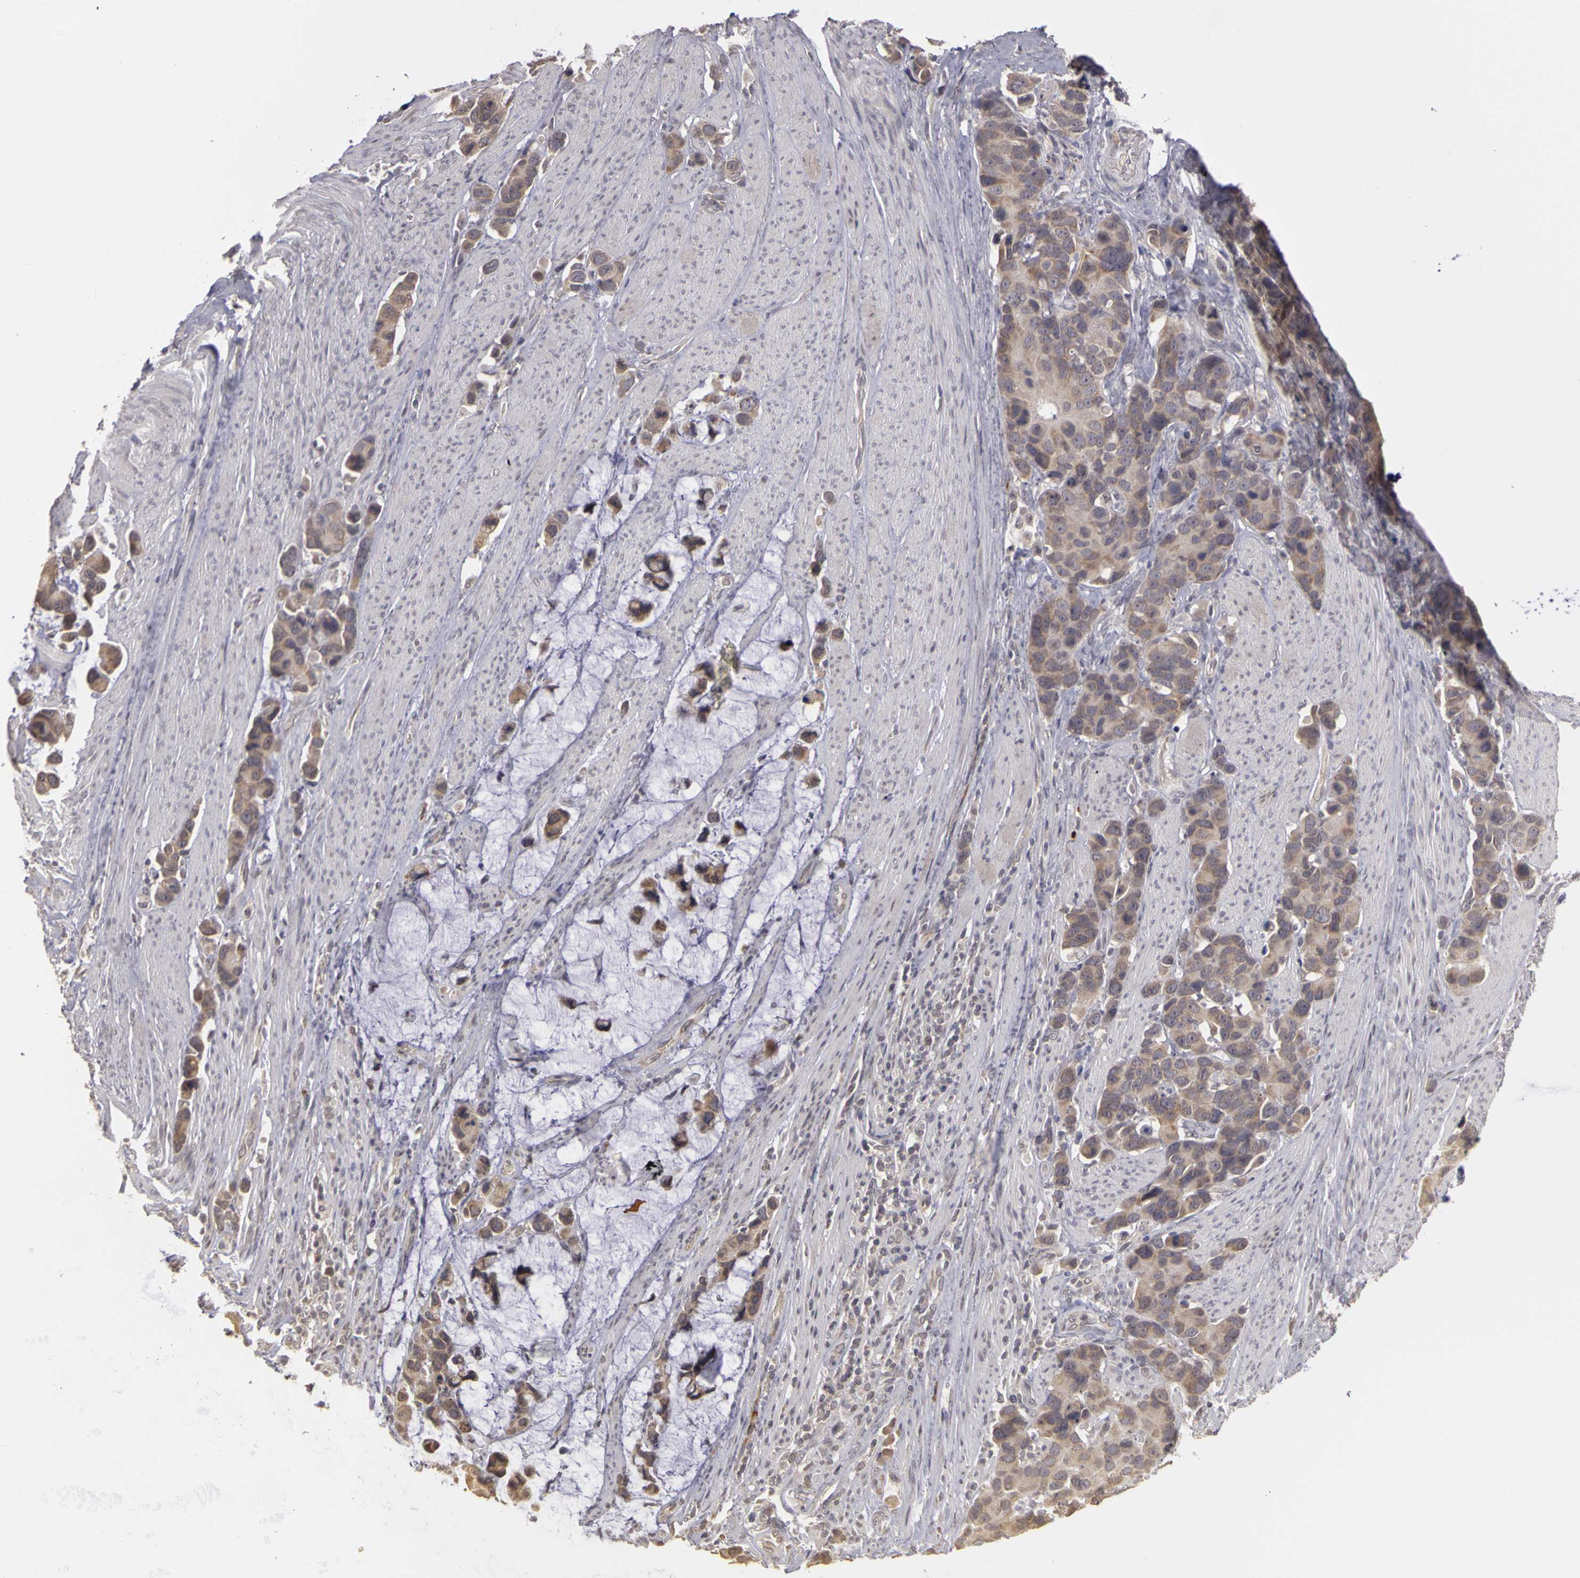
{"staining": {"intensity": "weak", "quantity": ">75%", "location": "cytoplasmic/membranous"}, "tissue": "stomach cancer", "cell_type": "Tumor cells", "image_type": "cancer", "snomed": [{"axis": "morphology", "description": "Adenocarcinoma, NOS"}, {"axis": "topography", "description": "Stomach, upper"}], "caption": "Stomach adenocarcinoma stained with a brown dye displays weak cytoplasmic/membranous positive staining in about >75% of tumor cells.", "gene": "FRMD7", "patient": {"sex": "male", "age": 71}}